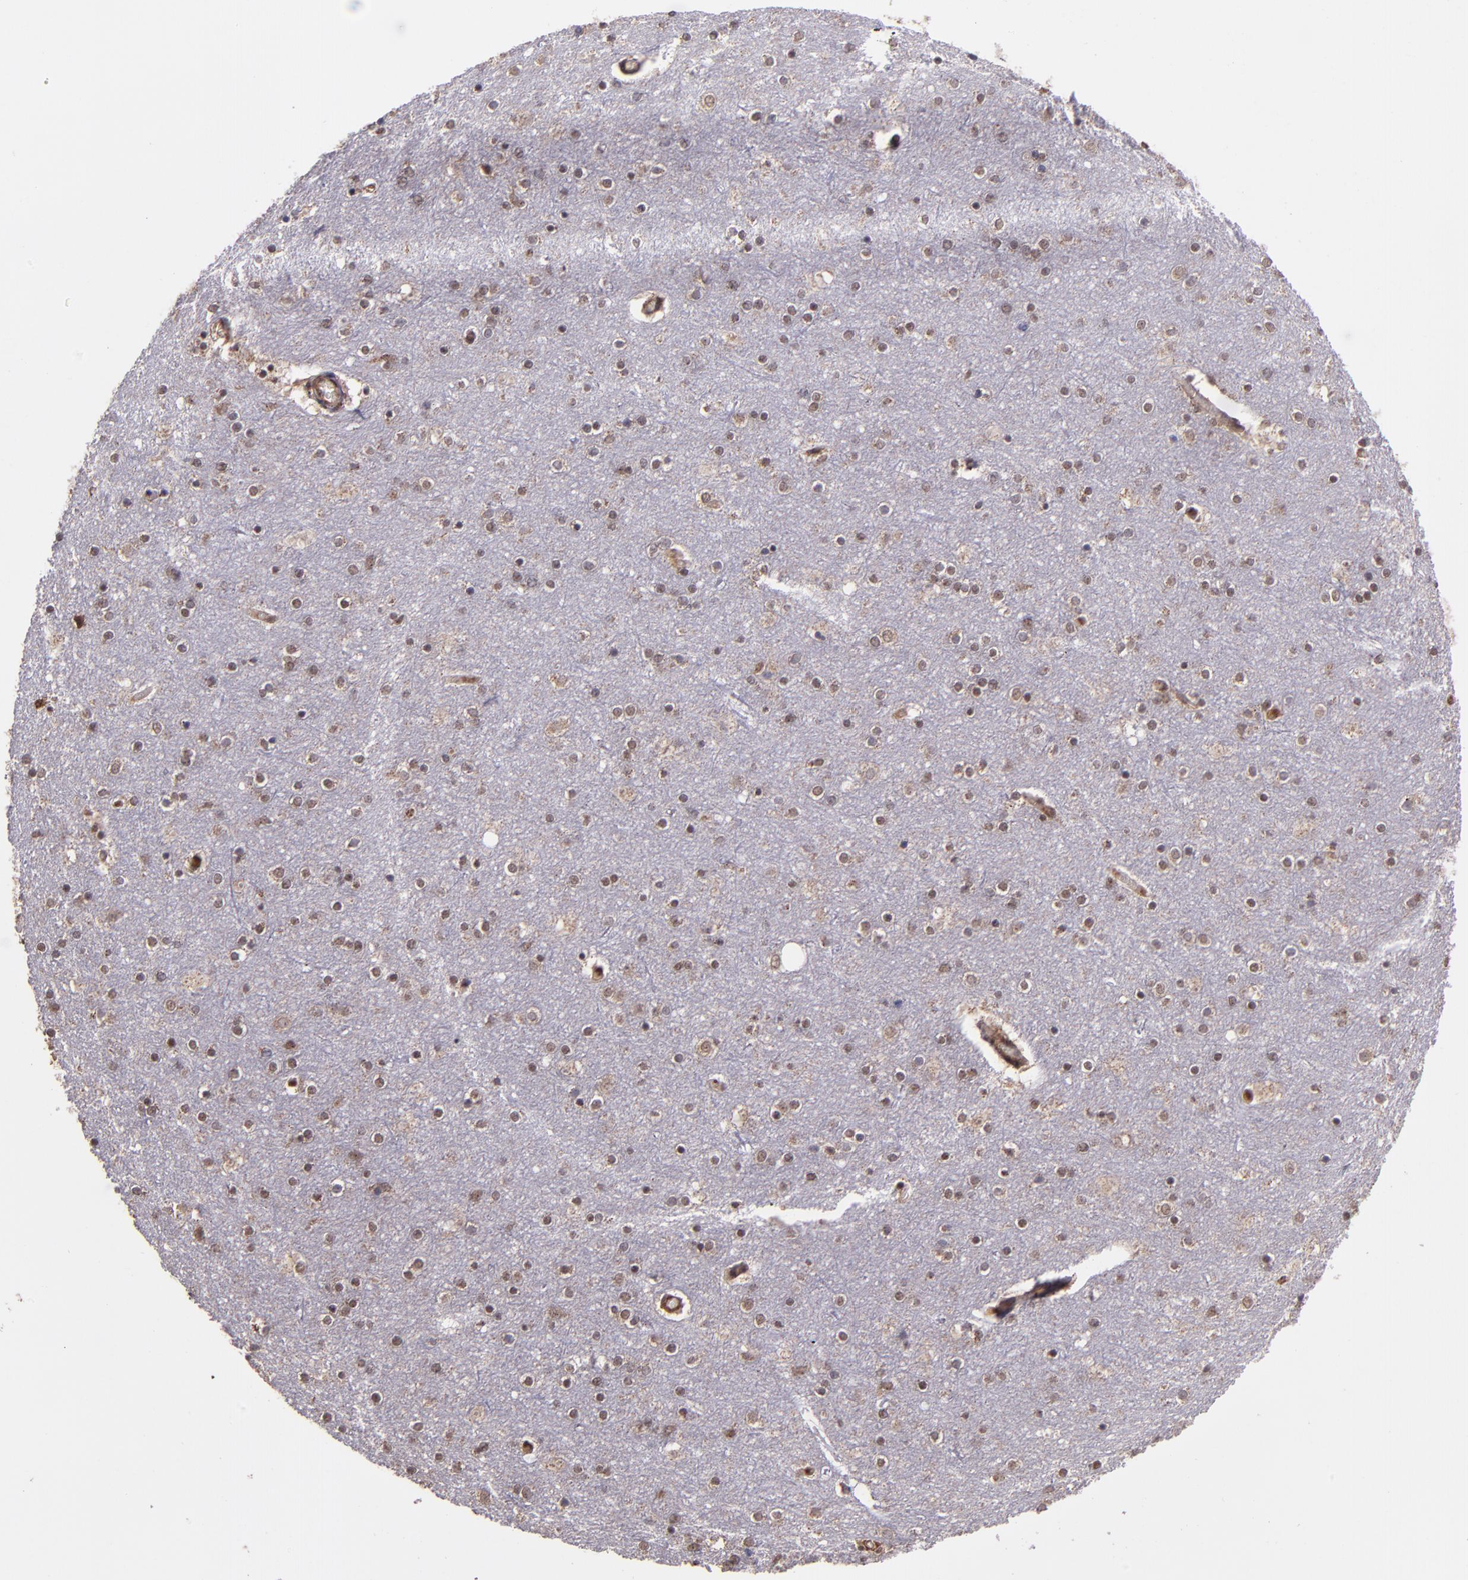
{"staining": {"intensity": "moderate", "quantity": "25%-75%", "location": "nuclear"}, "tissue": "cerebral cortex", "cell_type": "Endothelial cells", "image_type": "normal", "snomed": [{"axis": "morphology", "description": "Normal tissue, NOS"}, {"axis": "topography", "description": "Cerebral cortex"}], "caption": "IHC of benign human cerebral cortex reveals medium levels of moderate nuclear staining in approximately 25%-75% of endothelial cells.", "gene": "USP51", "patient": {"sex": "female", "age": 54}}